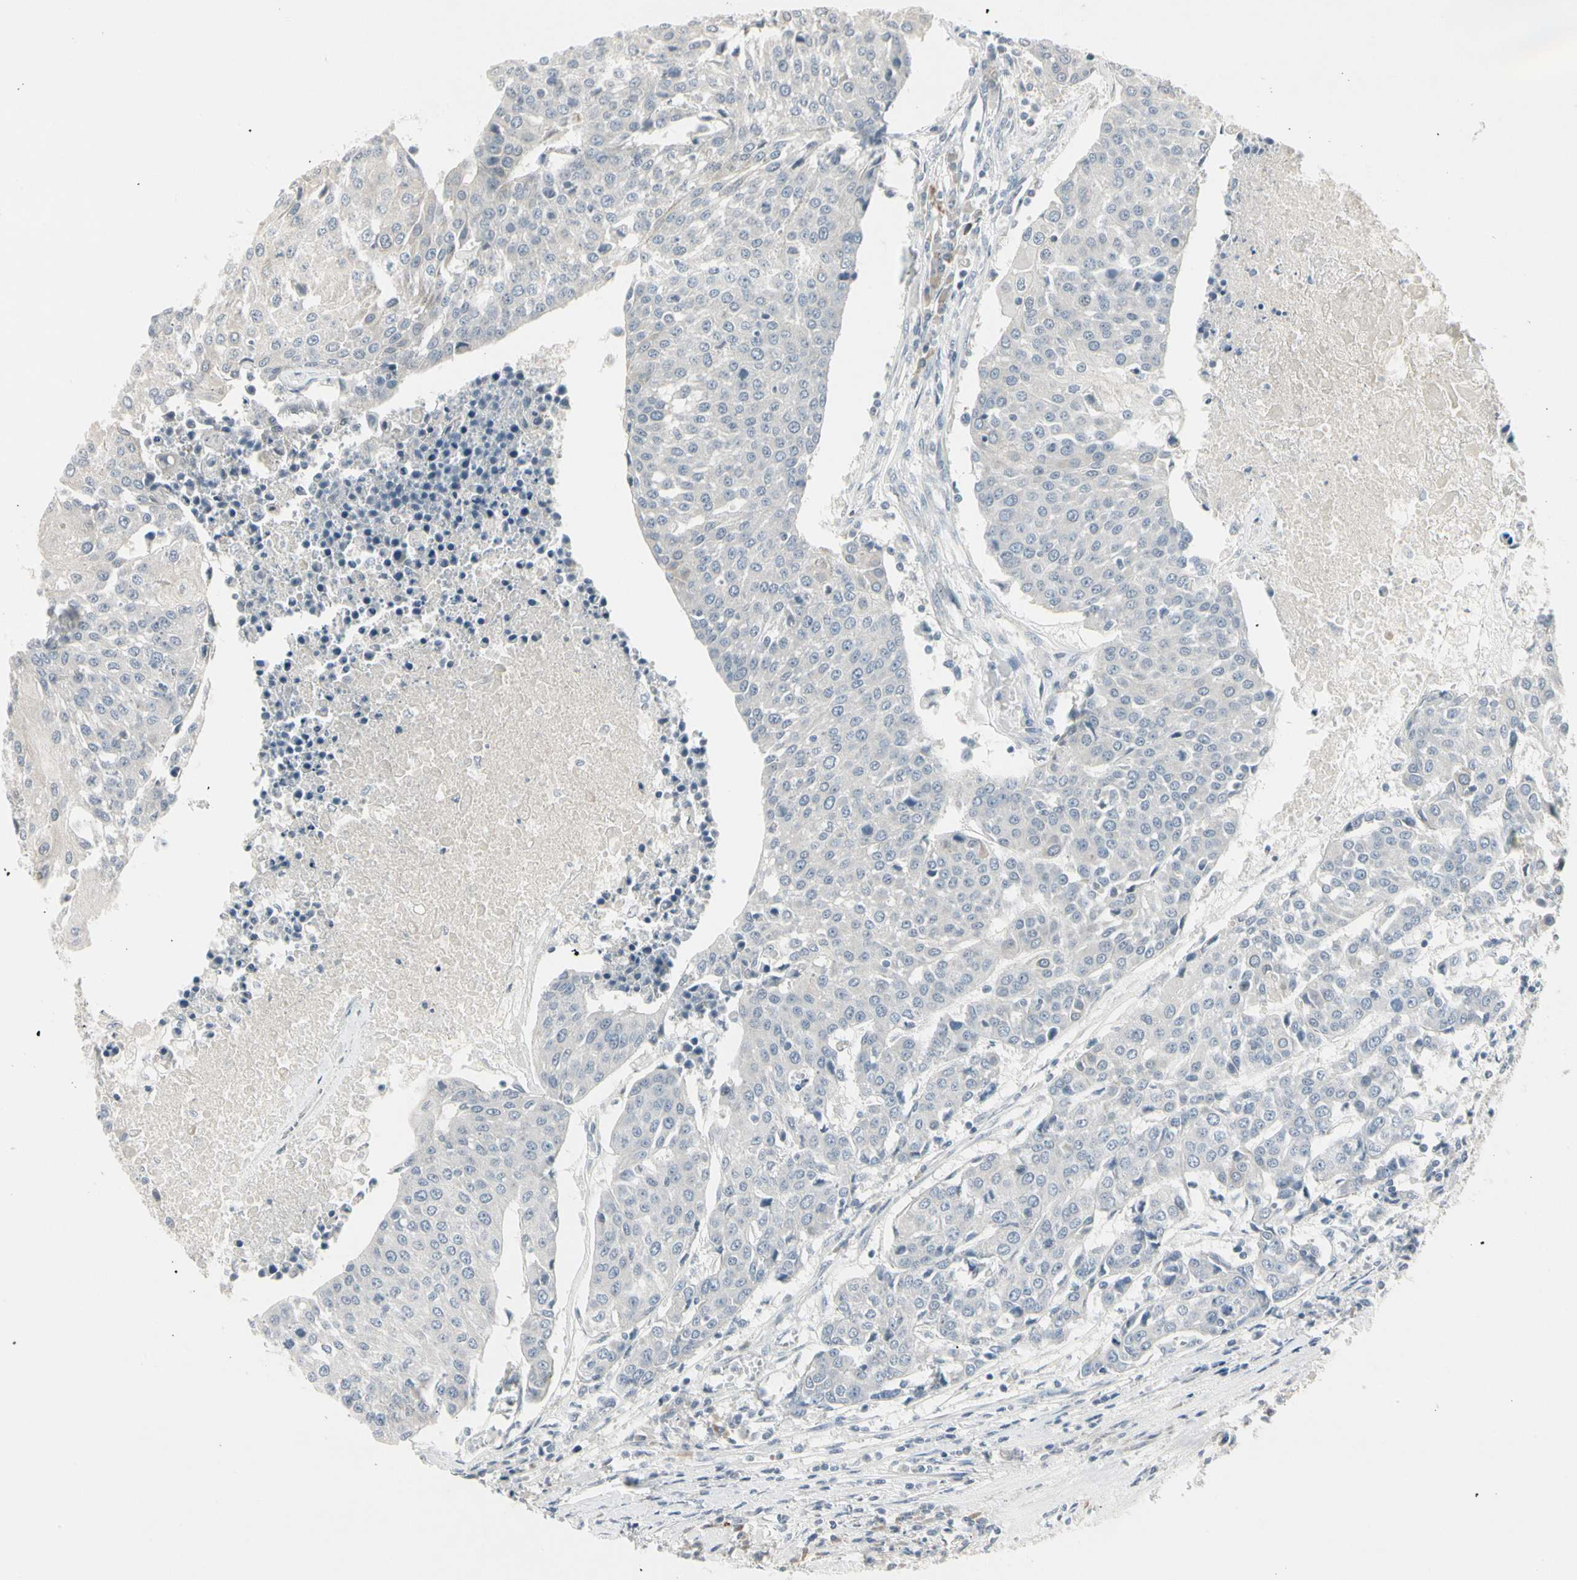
{"staining": {"intensity": "negative", "quantity": "none", "location": "none"}, "tissue": "urothelial cancer", "cell_type": "Tumor cells", "image_type": "cancer", "snomed": [{"axis": "morphology", "description": "Urothelial carcinoma, High grade"}, {"axis": "topography", "description": "Urinary bladder"}], "caption": "Tumor cells show no significant positivity in high-grade urothelial carcinoma.", "gene": "DMPK", "patient": {"sex": "female", "age": 85}}